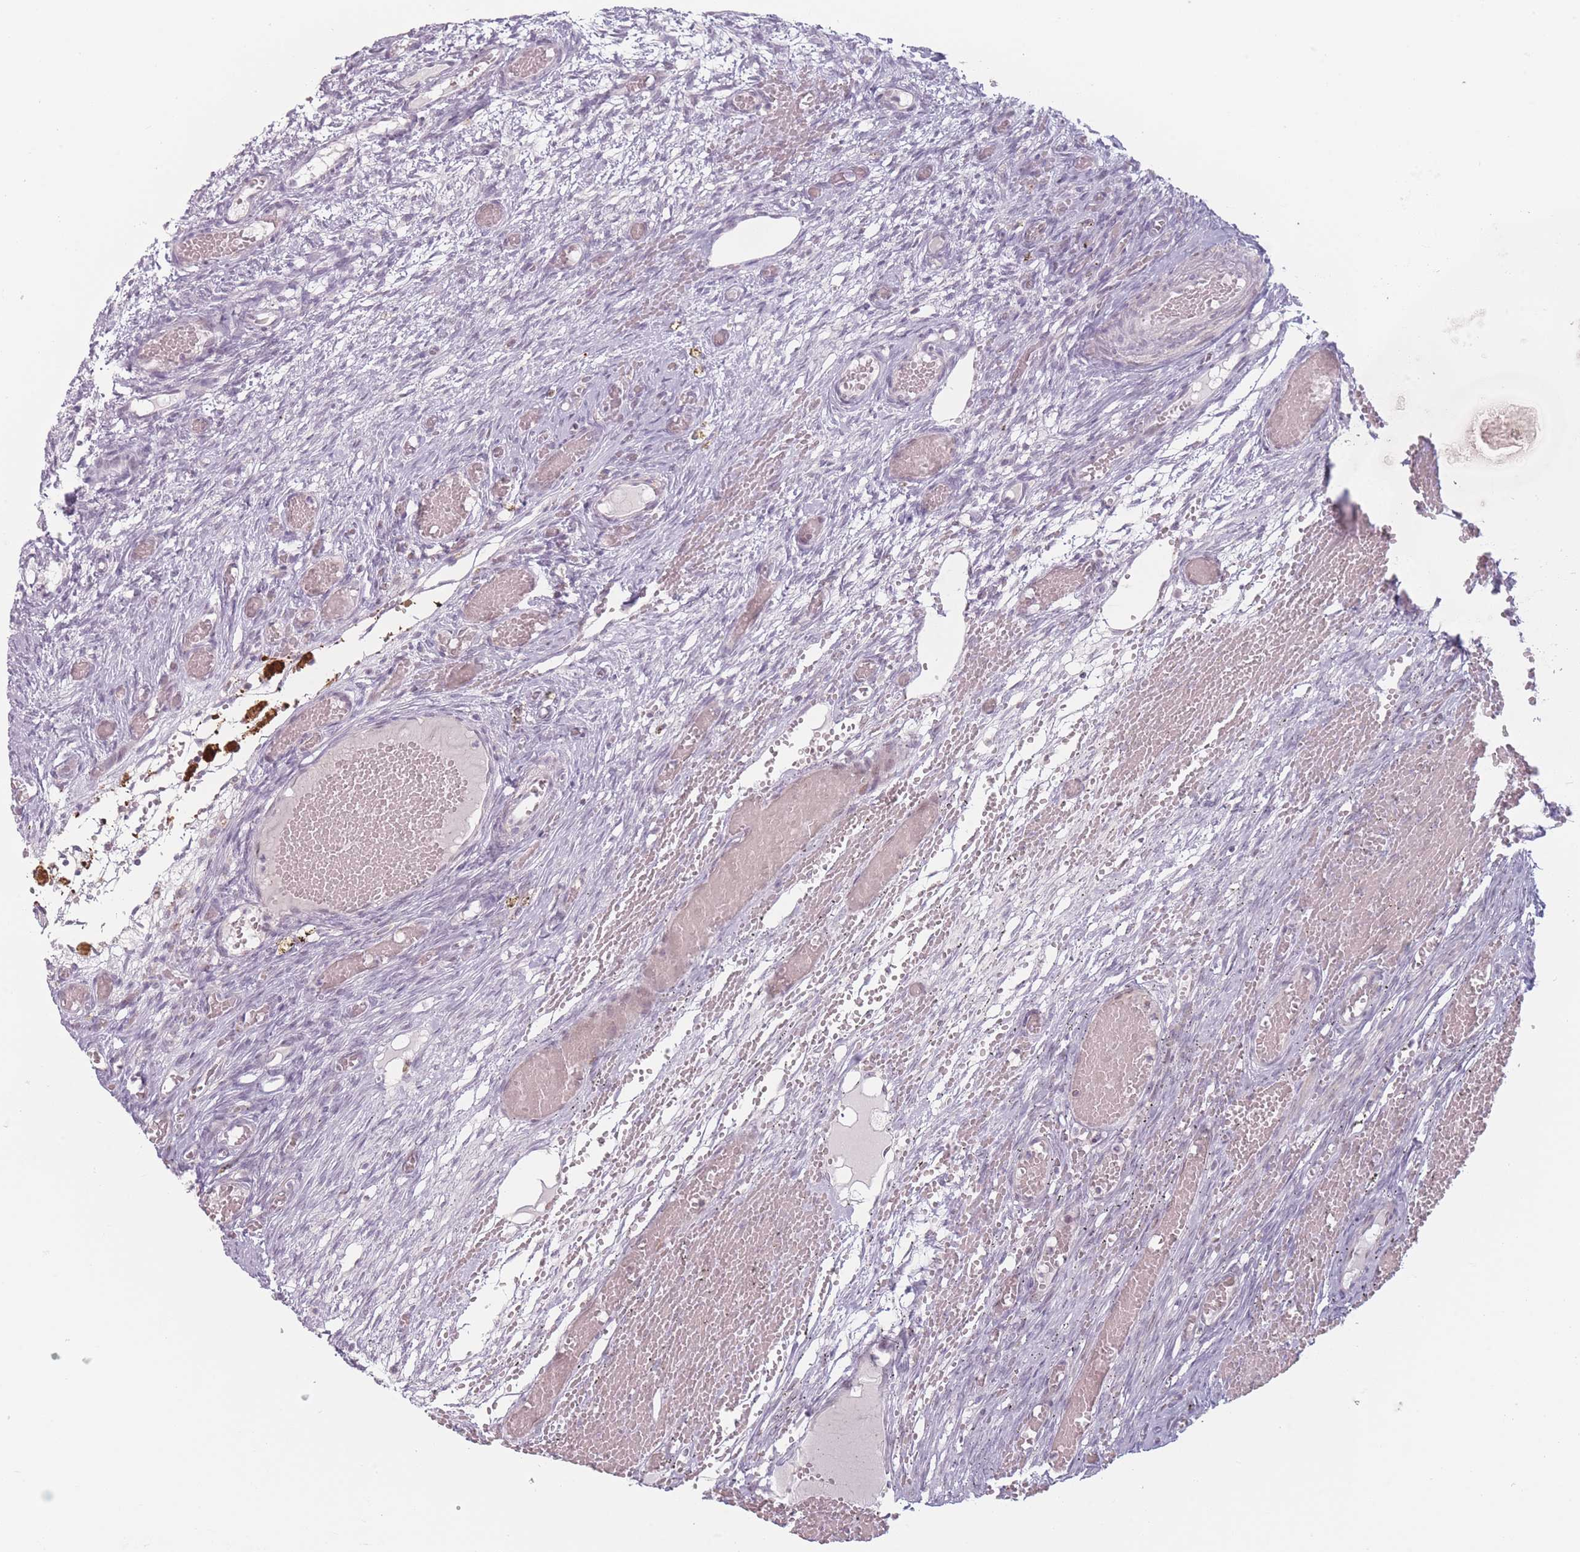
{"staining": {"intensity": "negative", "quantity": "none", "location": "none"}, "tissue": "ovary", "cell_type": "Follicle cells", "image_type": "normal", "snomed": [{"axis": "morphology", "description": "Adenocarcinoma, NOS"}, {"axis": "topography", "description": "Endometrium"}], "caption": "This histopathology image is of normal ovary stained with immunohistochemistry (IHC) to label a protein in brown with the nuclei are counter-stained blue. There is no expression in follicle cells.", "gene": "OR10C1", "patient": {"sex": "female", "age": 32}}